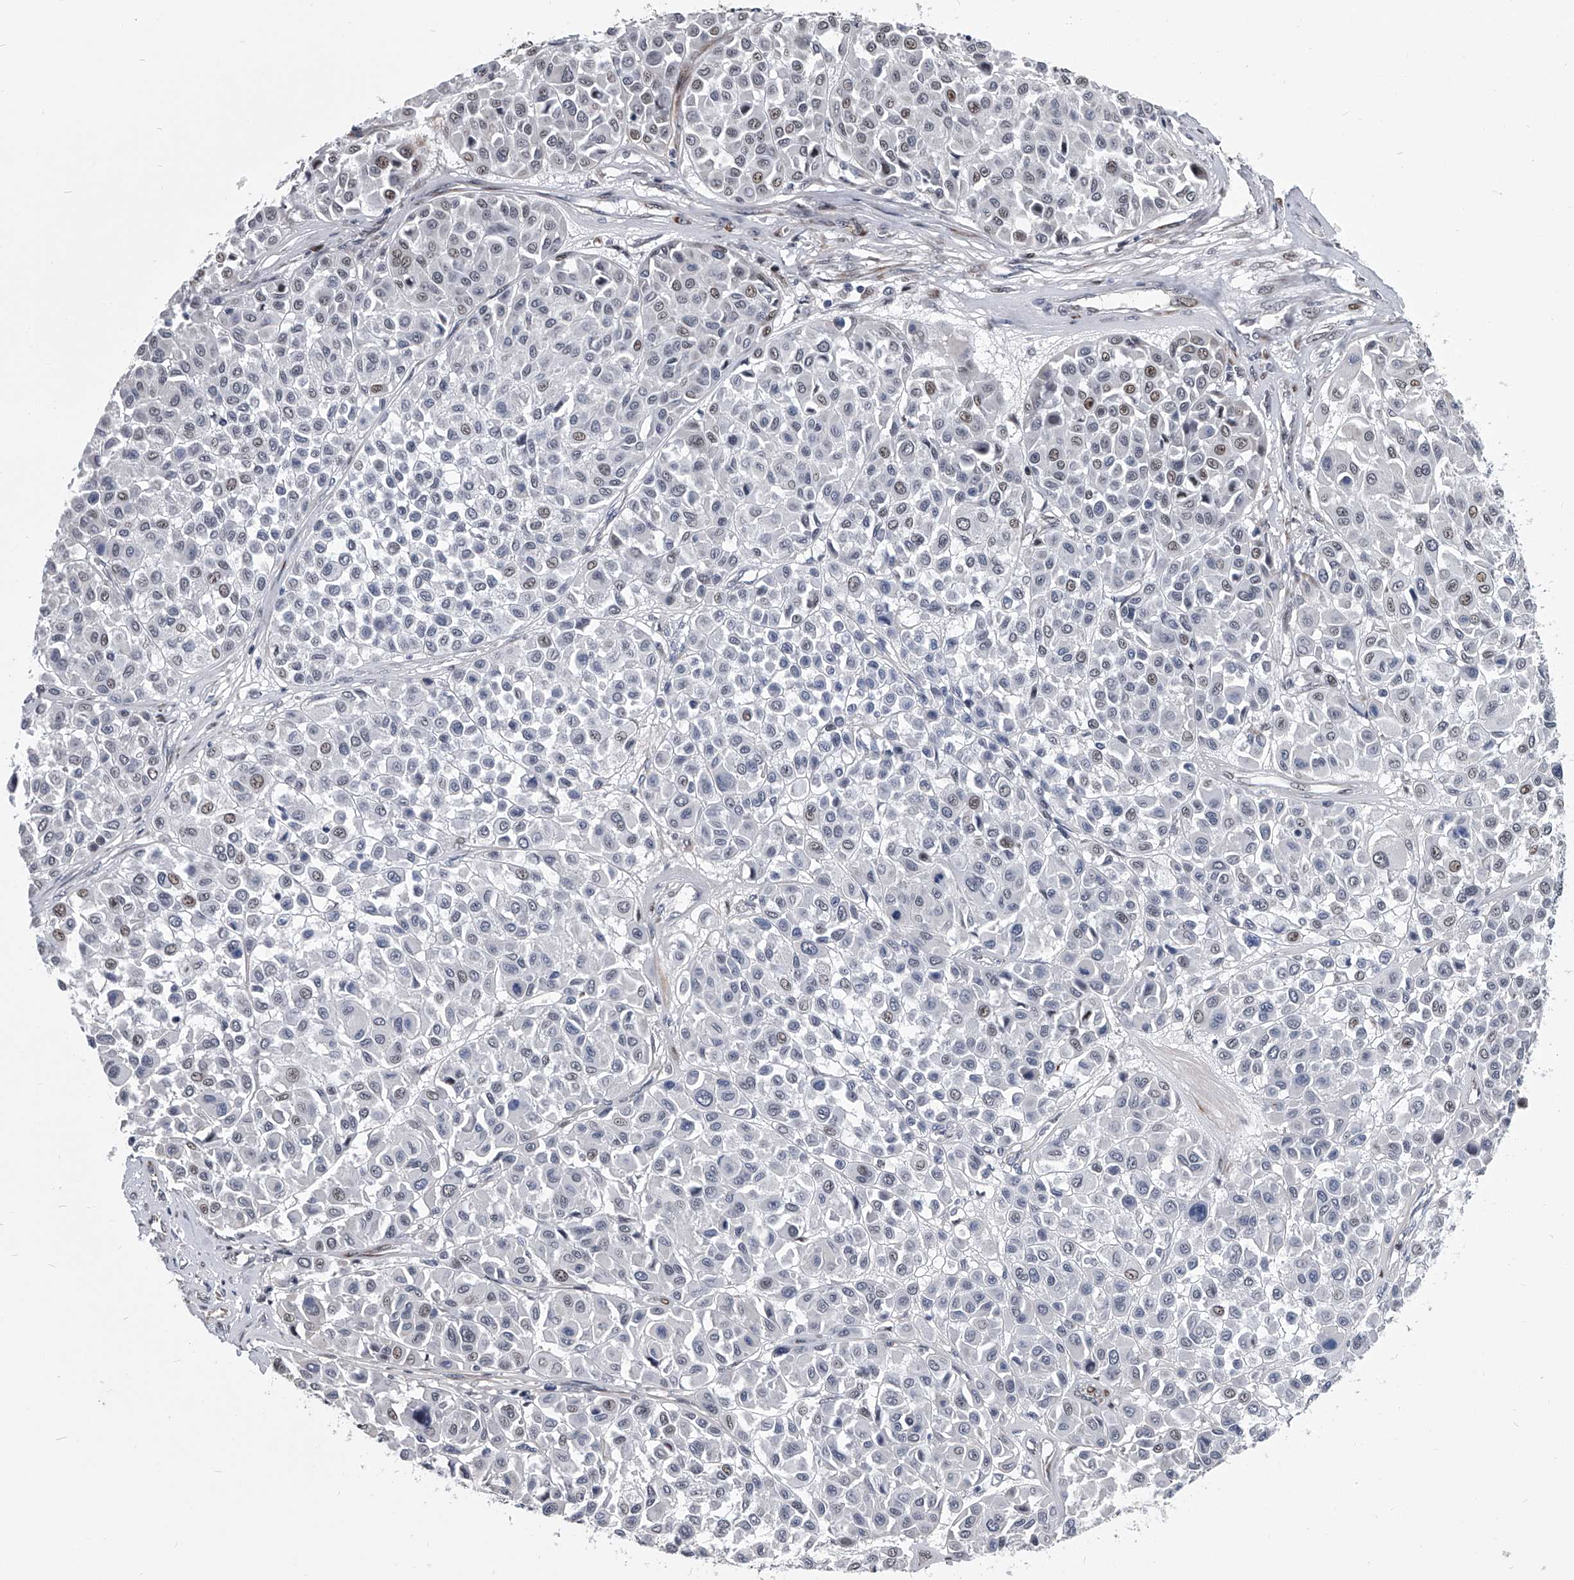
{"staining": {"intensity": "weak", "quantity": "<25%", "location": "nuclear"}, "tissue": "melanoma", "cell_type": "Tumor cells", "image_type": "cancer", "snomed": [{"axis": "morphology", "description": "Malignant melanoma, Metastatic site"}, {"axis": "topography", "description": "Soft tissue"}], "caption": "This is an immunohistochemistry (IHC) photomicrograph of melanoma. There is no staining in tumor cells.", "gene": "CMTR1", "patient": {"sex": "male", "age": 41}}